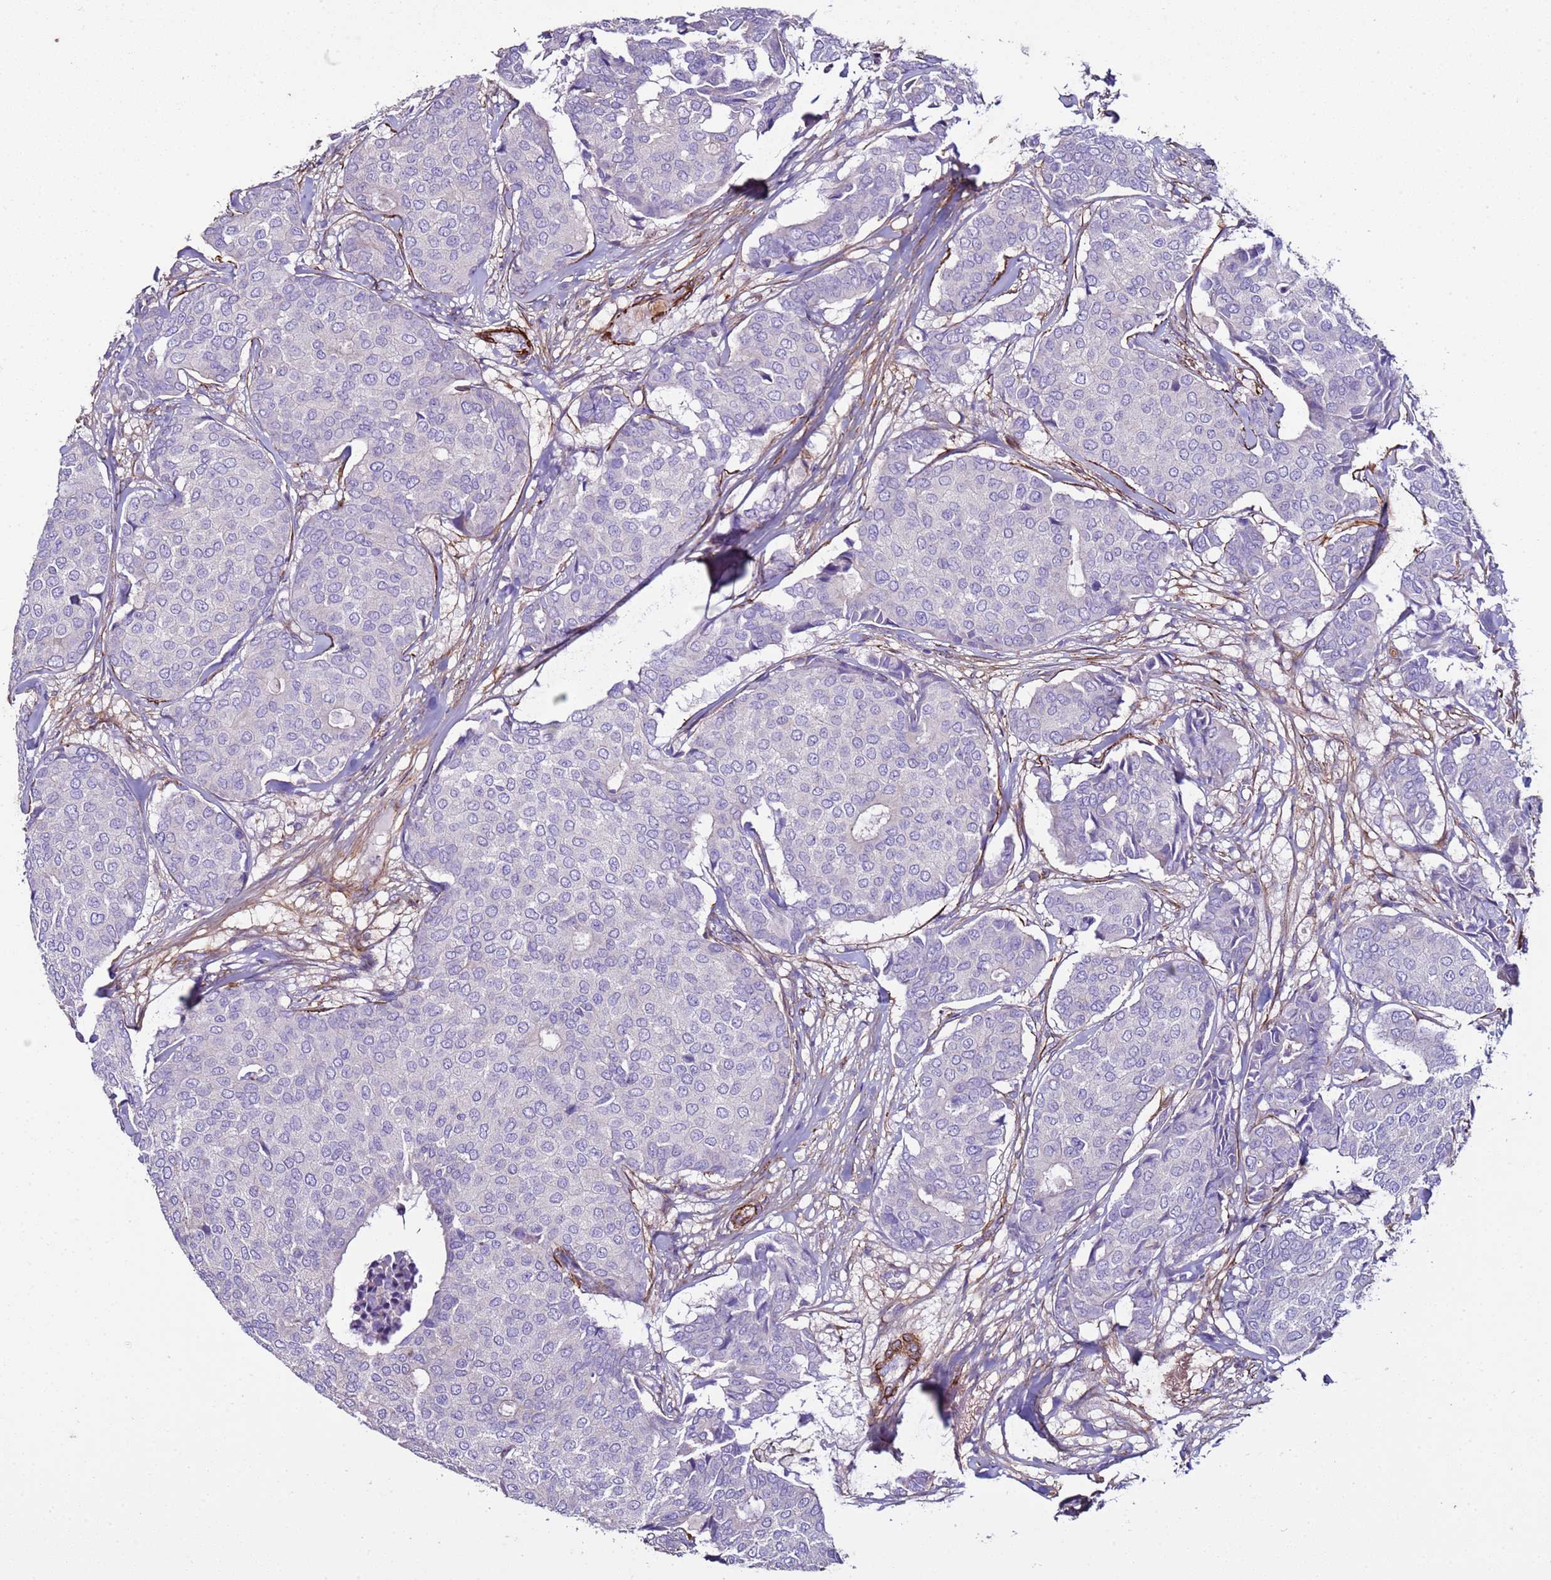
{"staining": {"intensity": "negative", "quantity": "none", "location": "none"}, "tissue": "breast cancer", "cell_type": "Tumor cells", "image_type": "cancer", "snomed": [{"axis": "morphology", "description": "Duct carcinoma"}, {"axis": "topography", "description": "Breast"}], "caption": "A photomicrograph of human breast cancer (infiltrating ductal carcinoma) is negative for staining in tumor cells.", "gene": "RABL2B", "patient": {"sex": "female", "age": 75}}